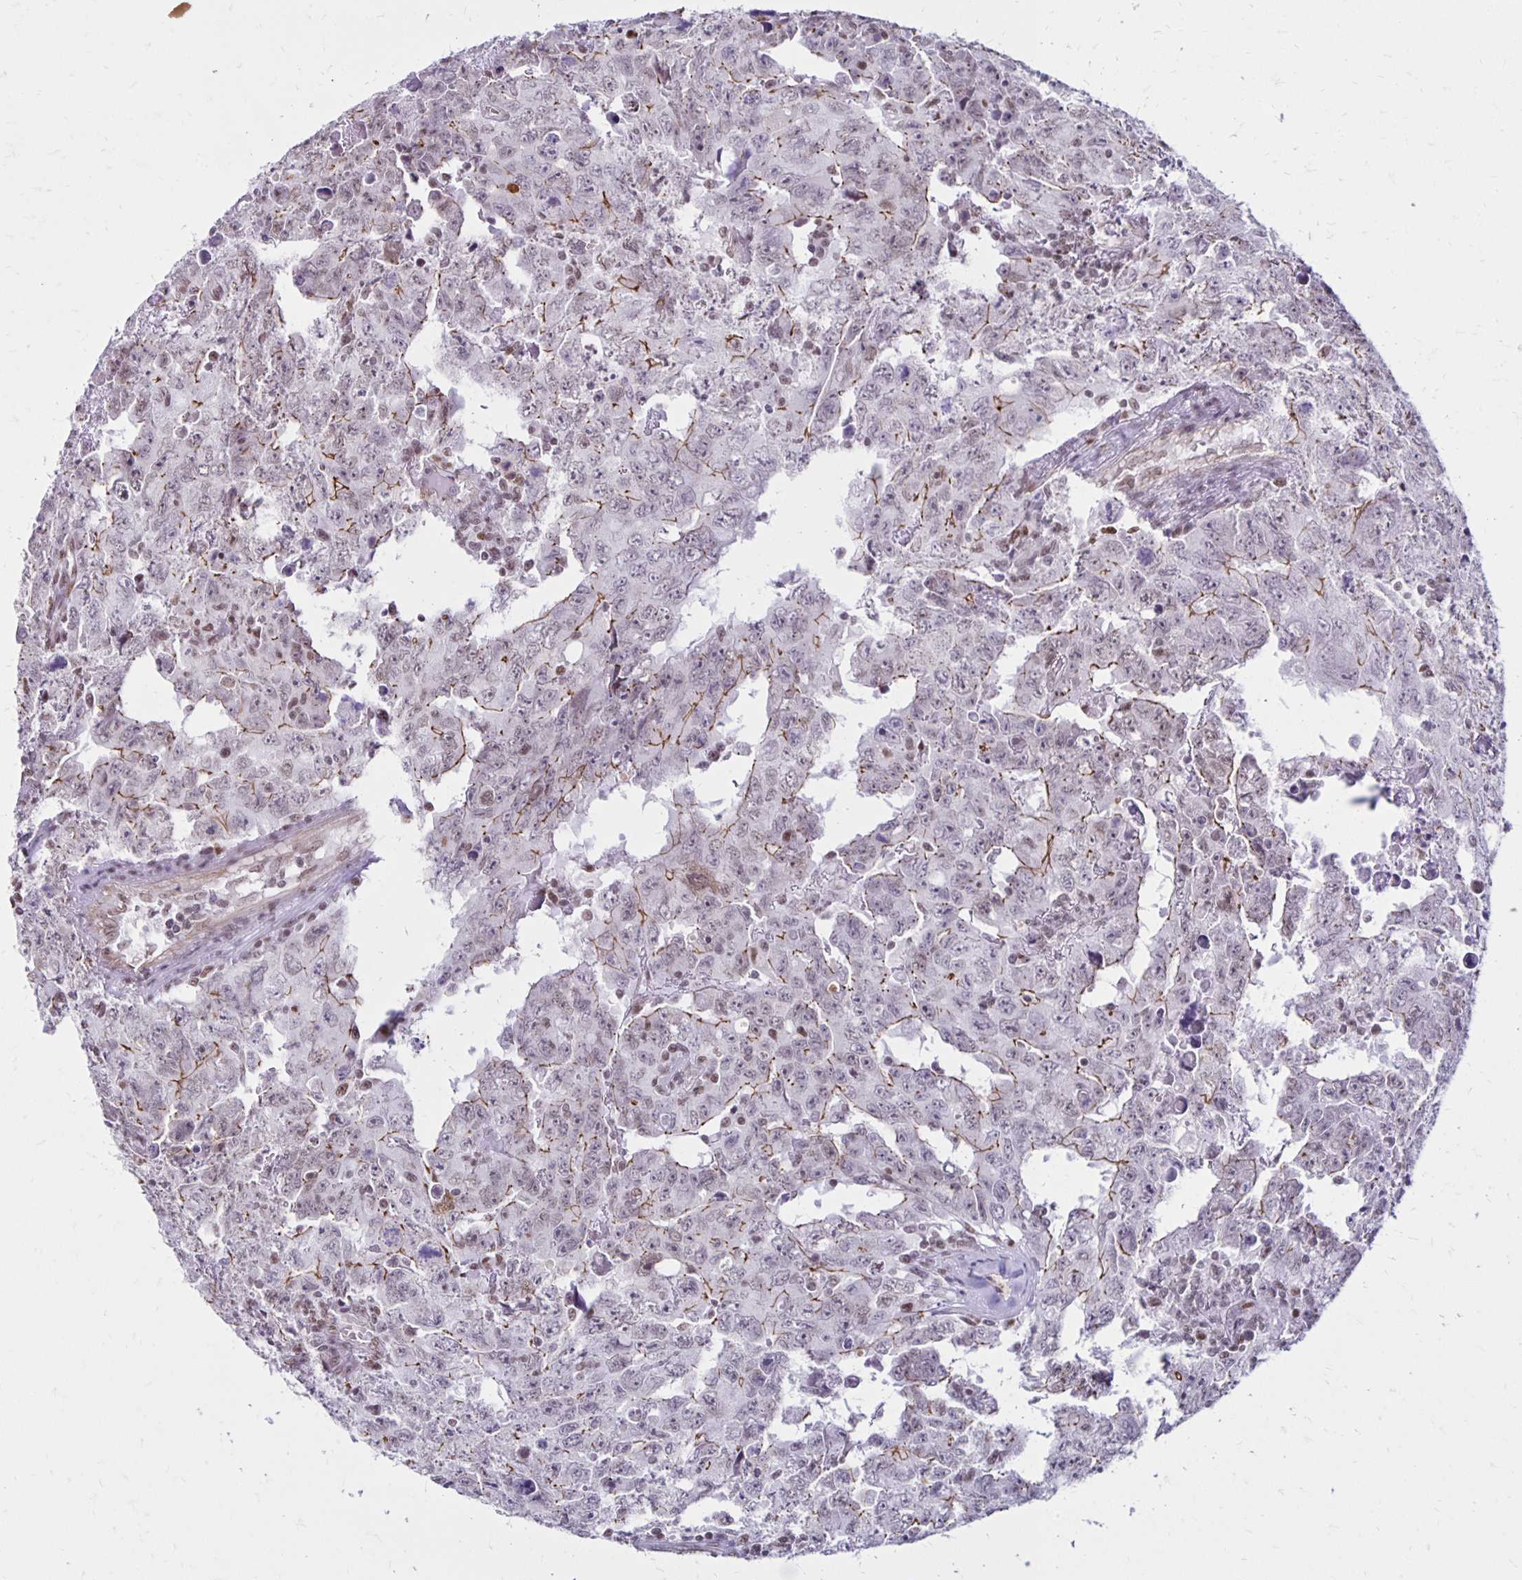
{"staining": {"intensity": "moderate", "quantity": "<25%", "location": "cytoplasmic/membranous"}, "tissue": "testis cancer", "cell_type": "Tumor cells", "image_type": "cancer", "snomed": [{"axis": "morphology", "description": "Carcinoma, Embryonal, NOS"}, {"axis": "topography", "description": "Testis"}], "caption": "This histopathology image demonstrates immunohistochemistry (IHC) staining of human testis embryonal carcinoma, with low moderate cytoplasmic/membranous positivity in about <25% of tumor cells.", "gene": "DDB2", "patient": {"sex": "male", "age": 24}}